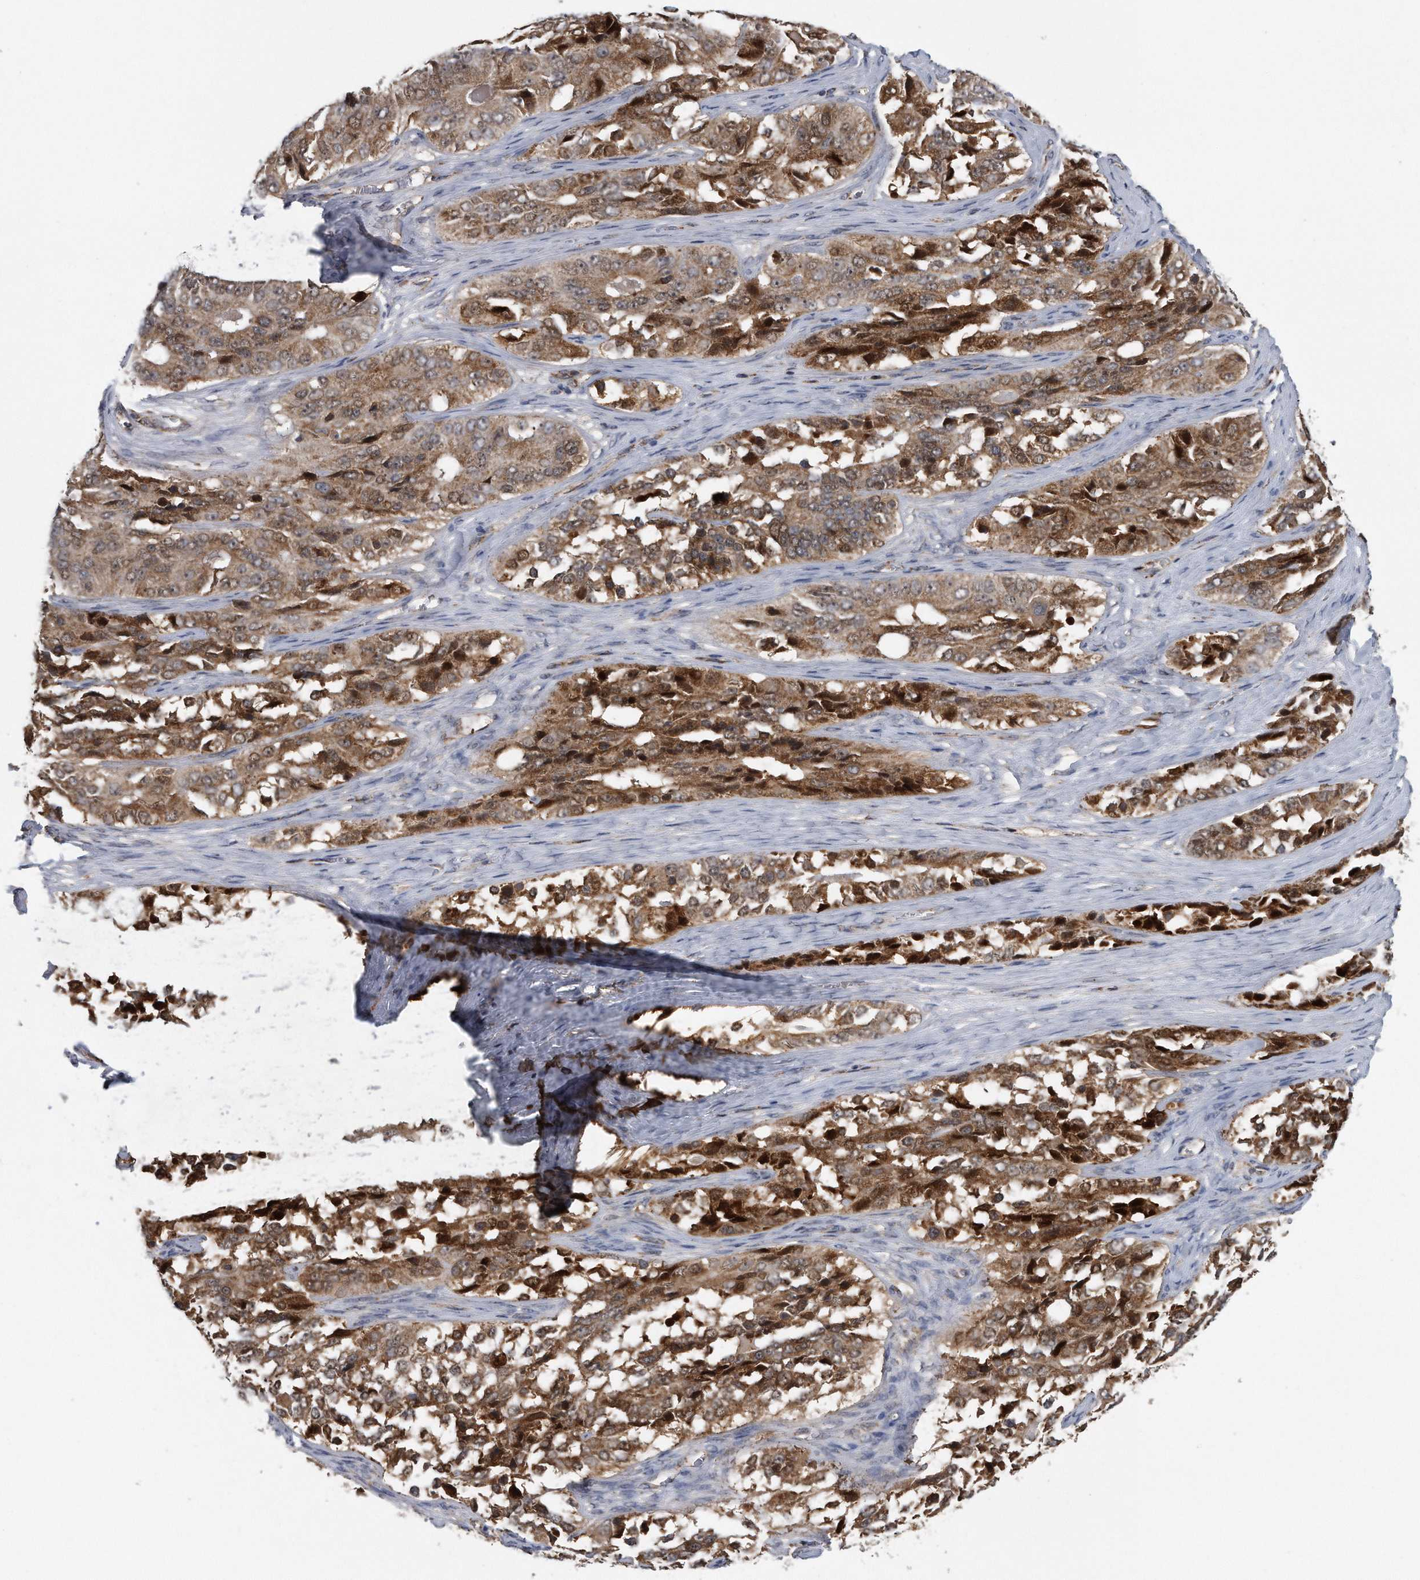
{"staining": {"intensity": "moderate", "quantity": ">75%", "location": "cytoplasmic/membranous"}, "tissue": "ovarian cancer", "cell_type": "Tumor cells", "image_type": "cancer", "snomed": [{"axis": "morphology", "description": "Carcinoma, endometroid"}, {"axis": "topography", "description": "Ovary"}], "caption": "IHC micrograph of neoplastic tissue: human ovarian cancer (endometroid carcinoma) stained using IHC shows medium levels of moderate protein expression localized specifically in the cytoplasmic/membranous of tumor cells, appearing as a cytoplasmic/membranous brown color.", "gene": "ALPK2", "patient": {"sex": "female", "age": 51}}